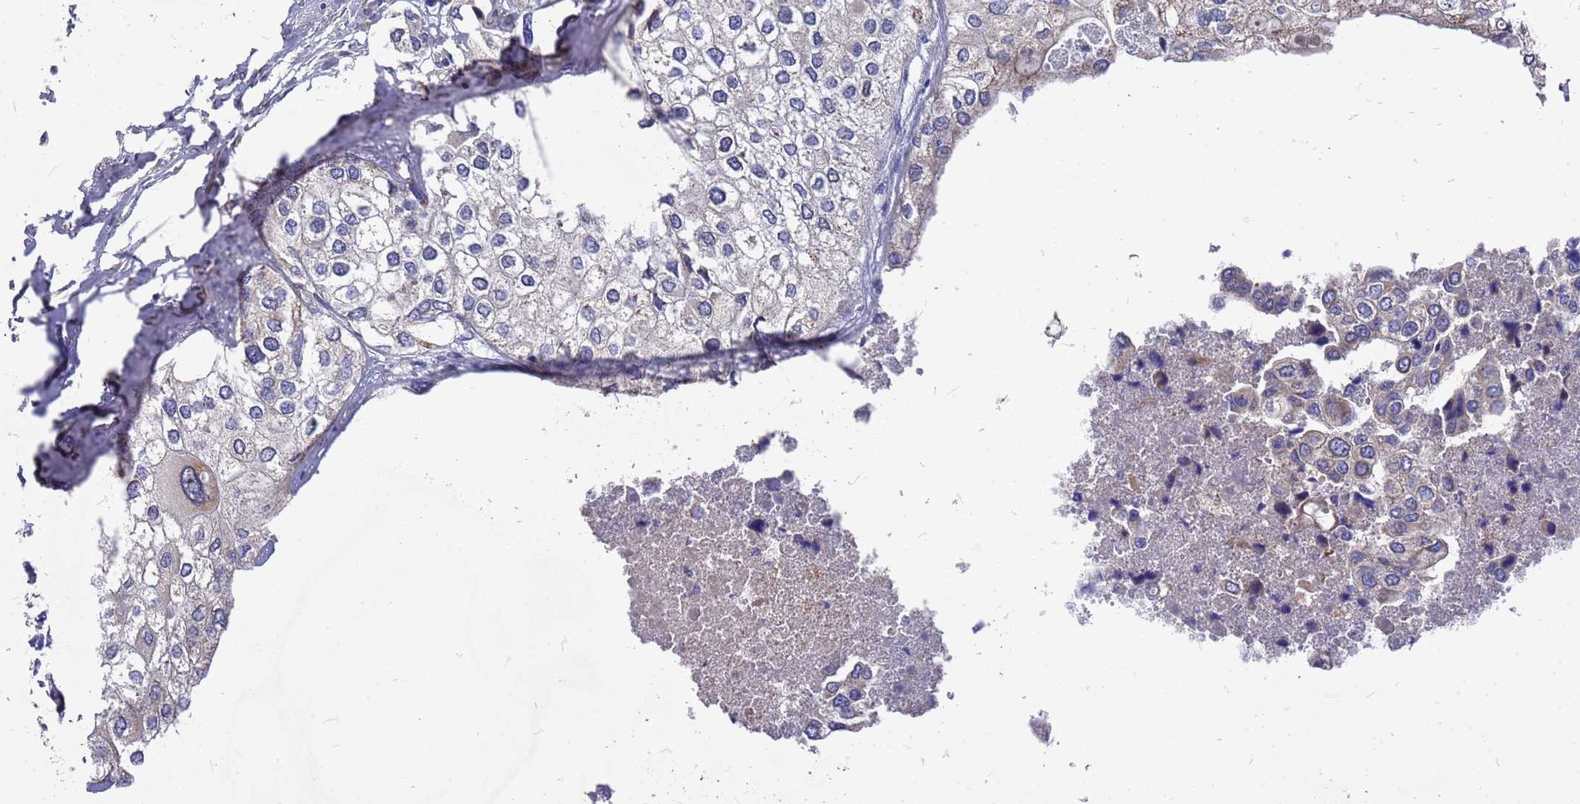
{"staining": {"intensity": "negative", "quantity": "none", "location": "none"}, "tissue": "urothelial cancer", "cell_type": "Tumor cells", "image_type": "cancer", "snomed": [{"axis": "morphology", "description": "Urothelial carcinoma, High grade"}, {"axis": "topography", "description": "Urinary bladder"}], "caption": "The IHC histopathology image has no significant positivity in tumor cells of high-grade urothelial carcinoma tissue. The staining was performed using DAB (3,3'-diaminobenzidine) to visualize the protein expression in brown, while the nuclei were stained in blue with hematoxylin (Magnification: 20x).", "gene": "ZNF717", "patient": {"sex": "male", "age": 64}}